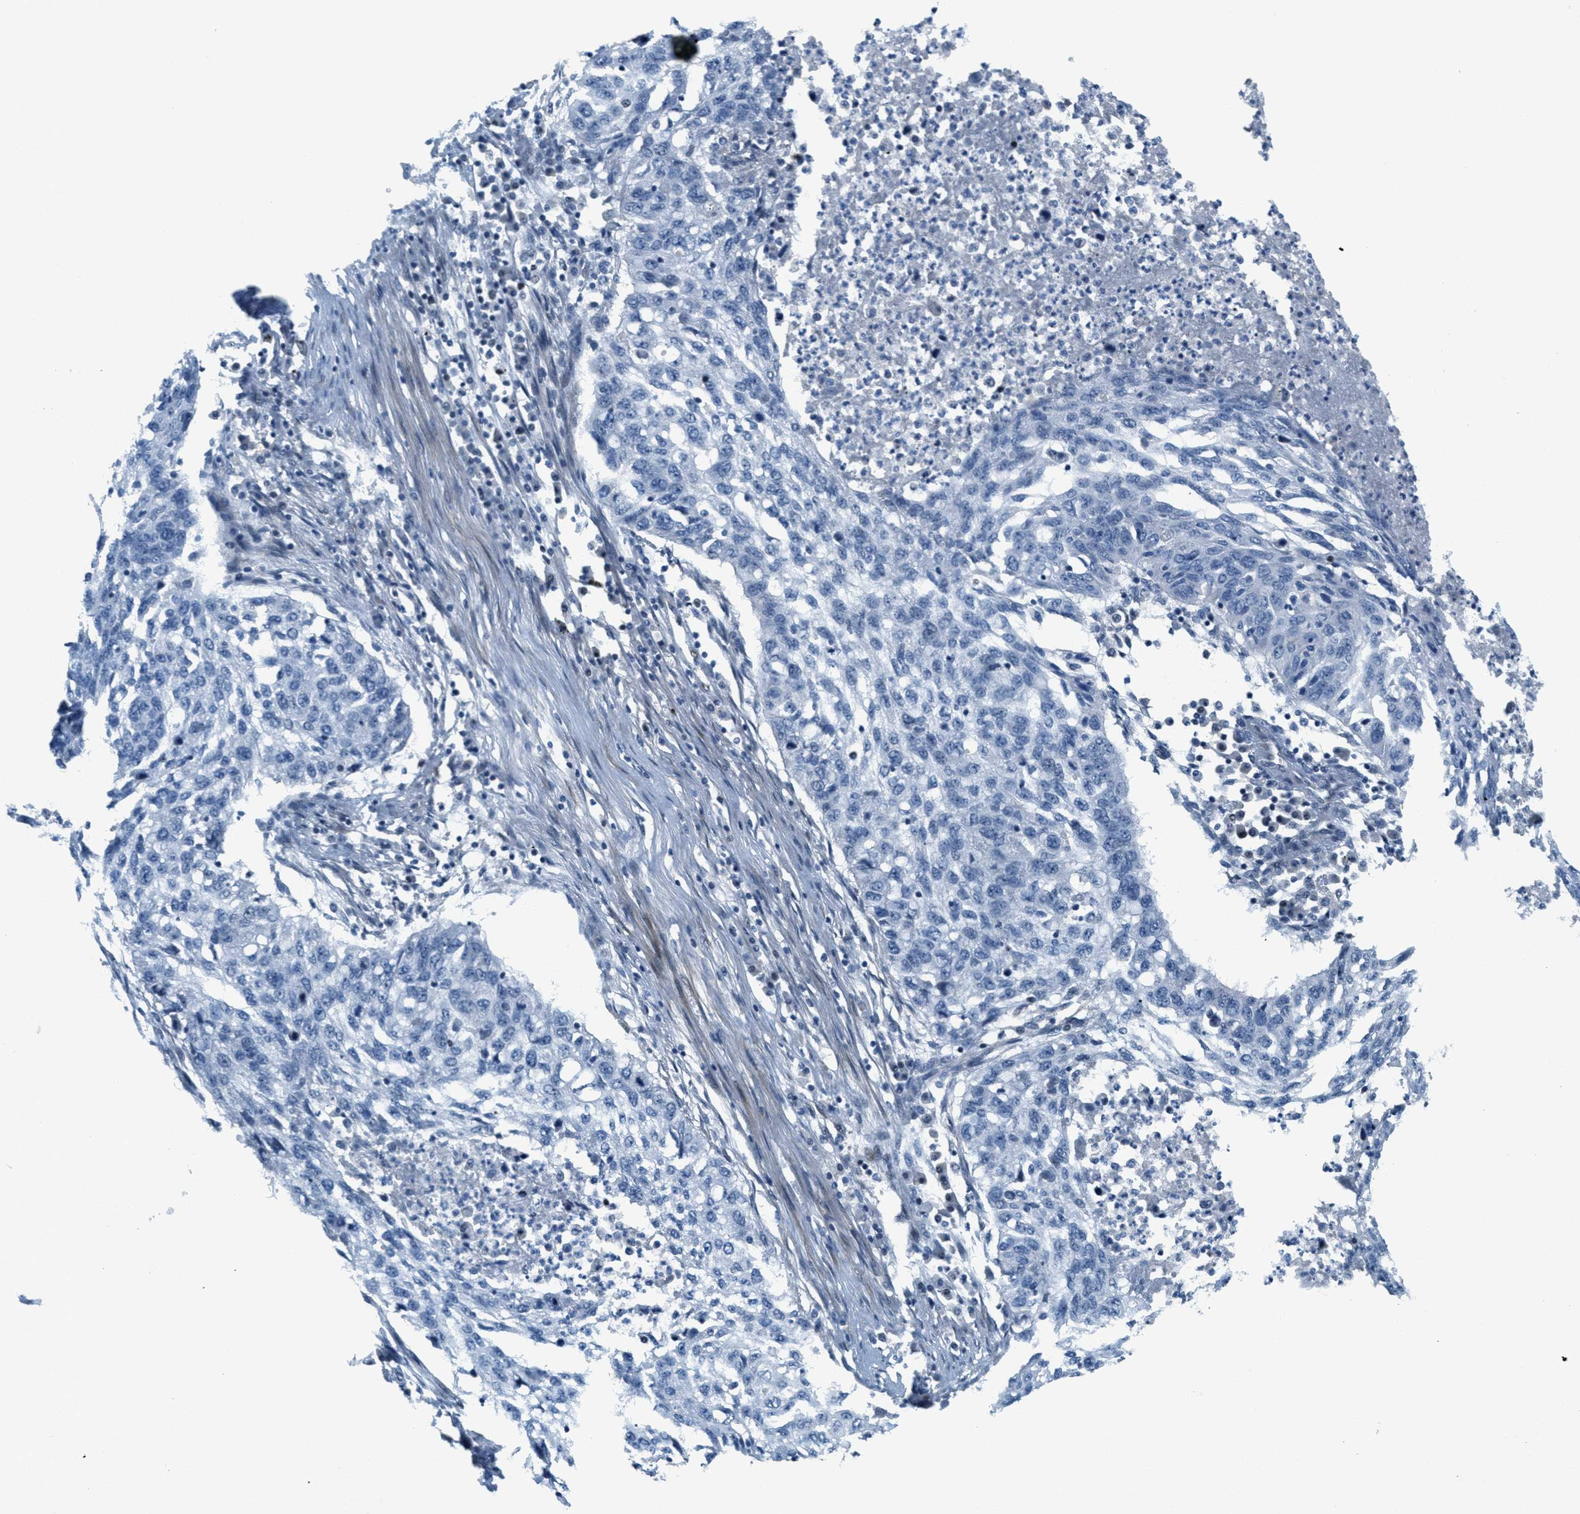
{"staining": {"intensity": "negative", "quantity": "none", "location": "none"}, "tissue": "lung cancer", "cell_type": "Tumor cells", "image_type": "cancer", "snomed": [{"axis": "morphology", "description": "Squamous cell carcinoma, NOS"}, {"axis": "topography", "description": "Lung"}], "caption": "Lung cancer (squamous cell carcinoma) stained for a protein using IHC shows no staining tumor cells.", "gene": "ZDHHC23", "patient": {"sex": "female", "age": 63}}